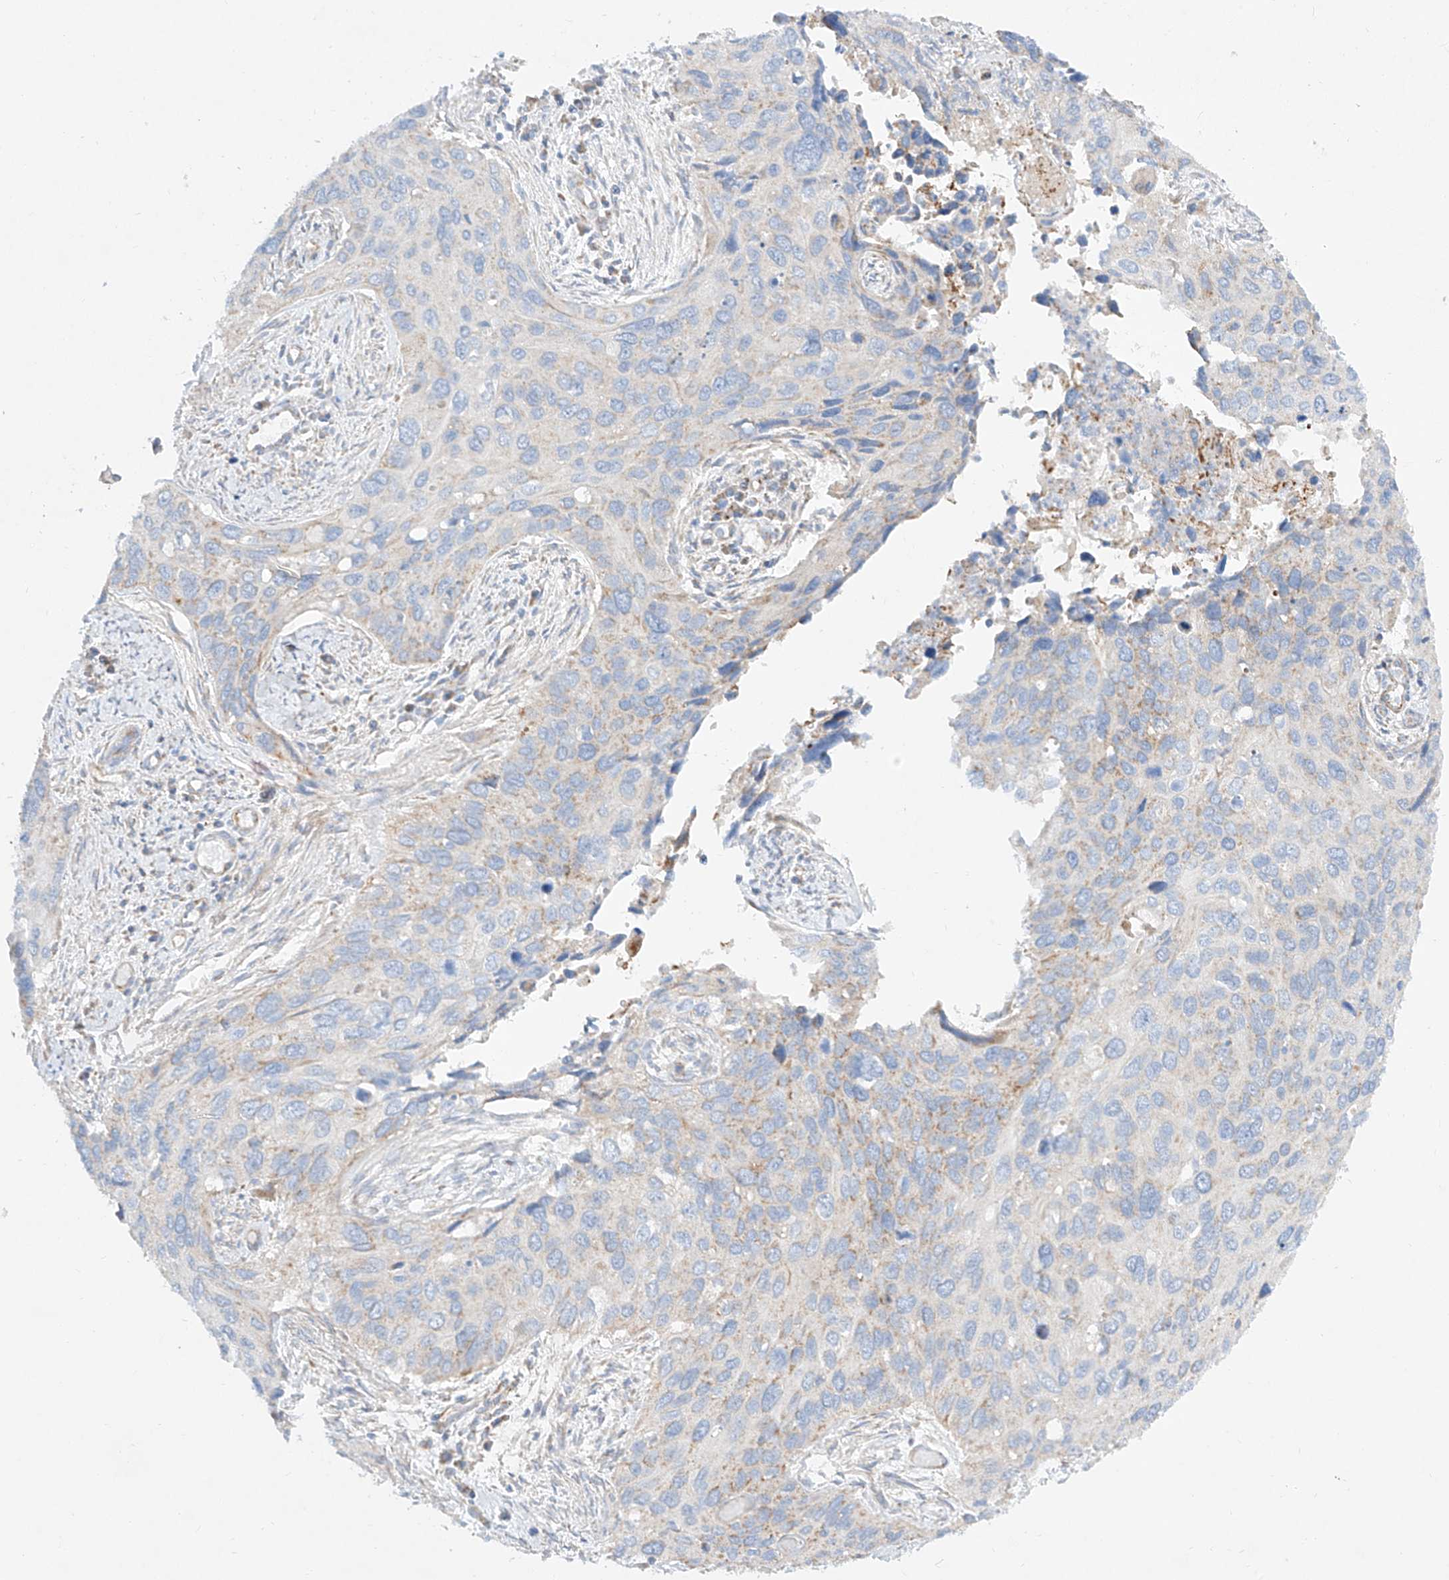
{"staining": {"intensity": "weak", "quantity": "<25%", "location": "cytoplasmic/membranous"}, "tissue": "cervical cancer", "cell_type": "Tumor cells", "image_type": "cancer", "snomed": [{"axis": "morphology", "description": "Squamous cell carcinoma, NOS"}, {"axis": "topography", "description": "Cervix"}], "caption": "IHC of human cervical squamous cell carcinoma demonstrates no staining in tumor cells.", "gene": "CST9", "patient": {"sex": "female", "age": 55}}